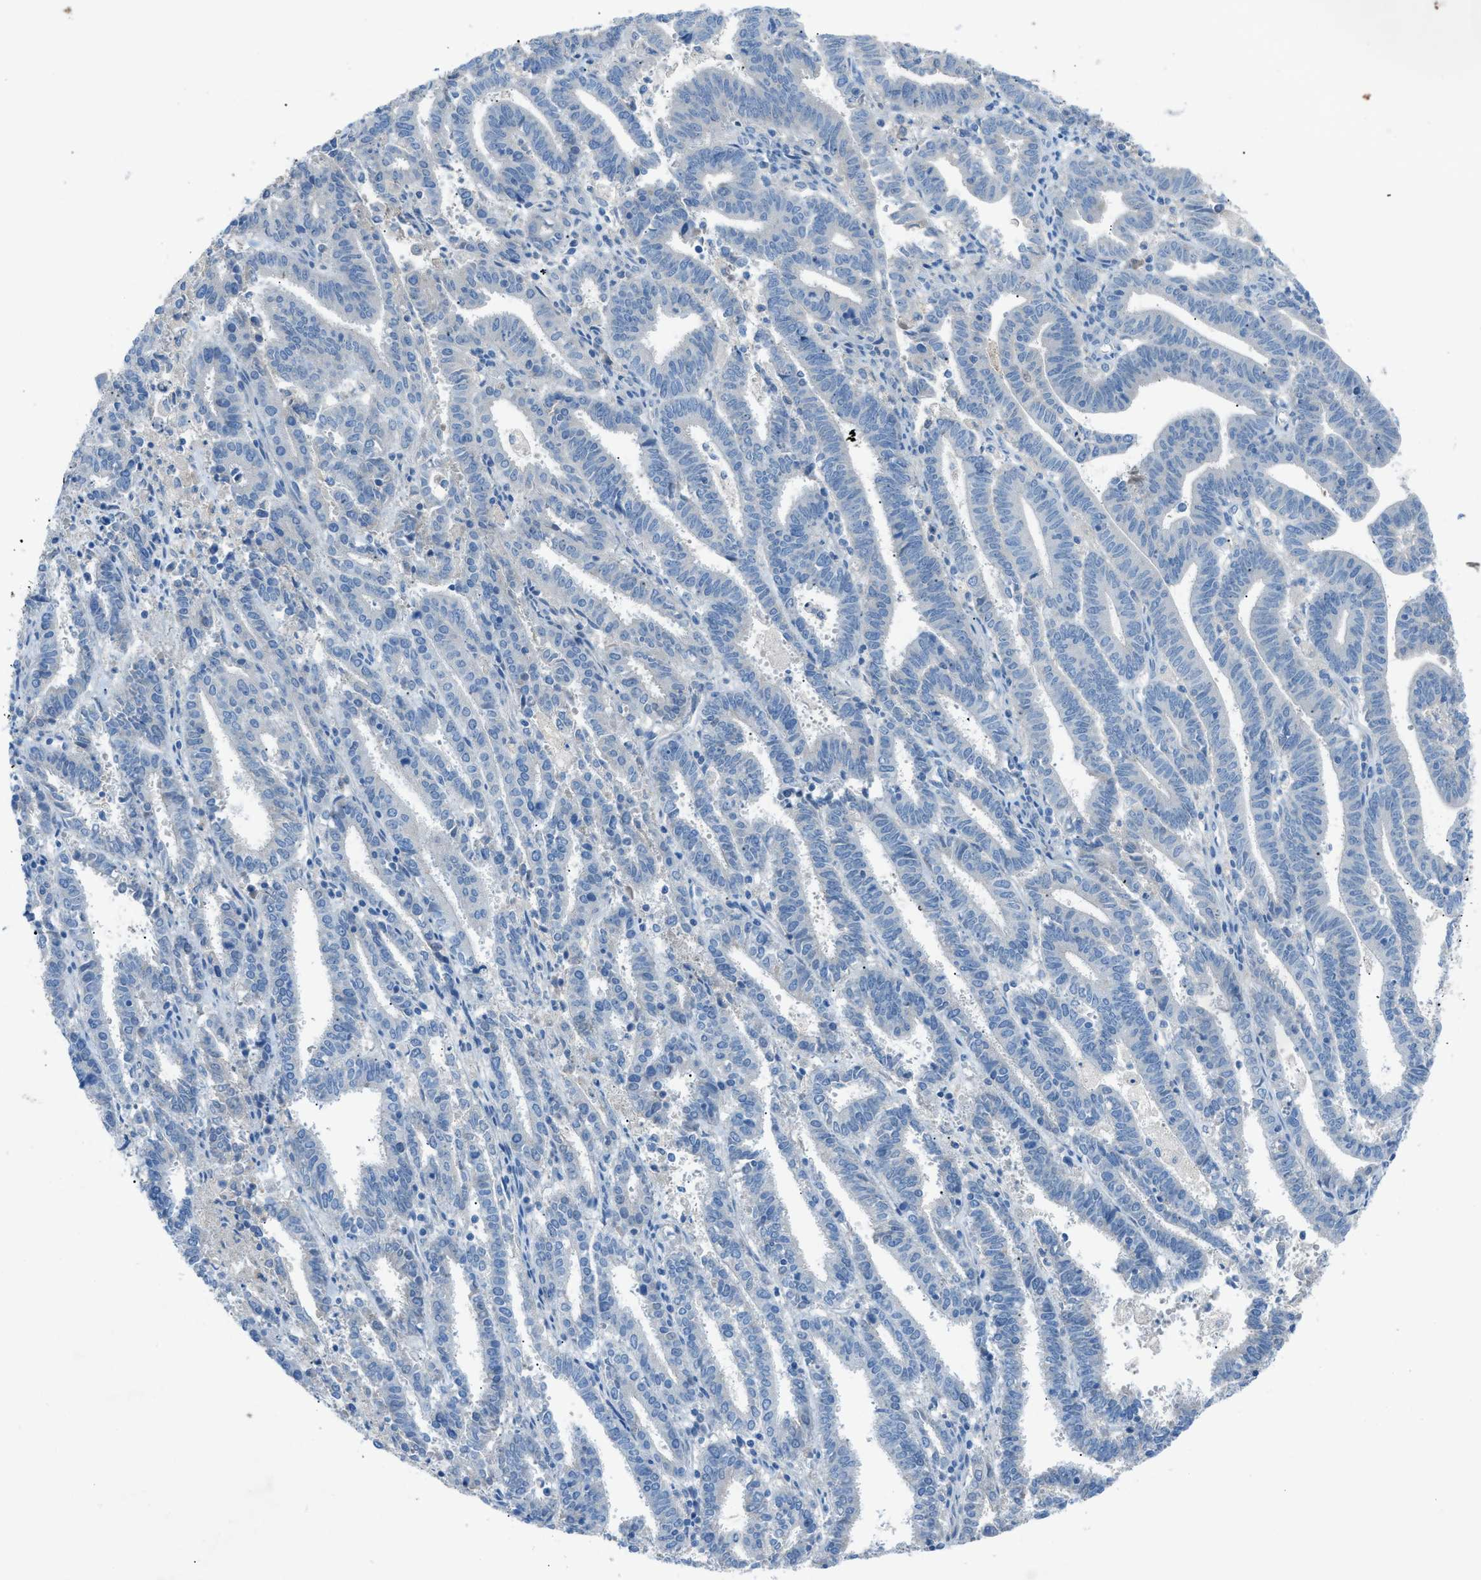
{"staining": {"intensity": "negative", "quantity": "none", "location": "none"}, "tissue": "endometrial cancer", "cell_type": "Tumor cells", "image_type": "cancer", "snomed": [{"axis": "morphology", "description": "Adenocarcinoma, NOS"}, {"axis": "topography", "description": "Uterus"}], "caption": "A high-resolution histopathology image shows immunohistochemistry (IHC) staining of adenocarcinoma (endometrial), which shows no significant expression in tumor cells.", "gene": "C5AR2", "patient": {"sex": "female", "age": 83}}